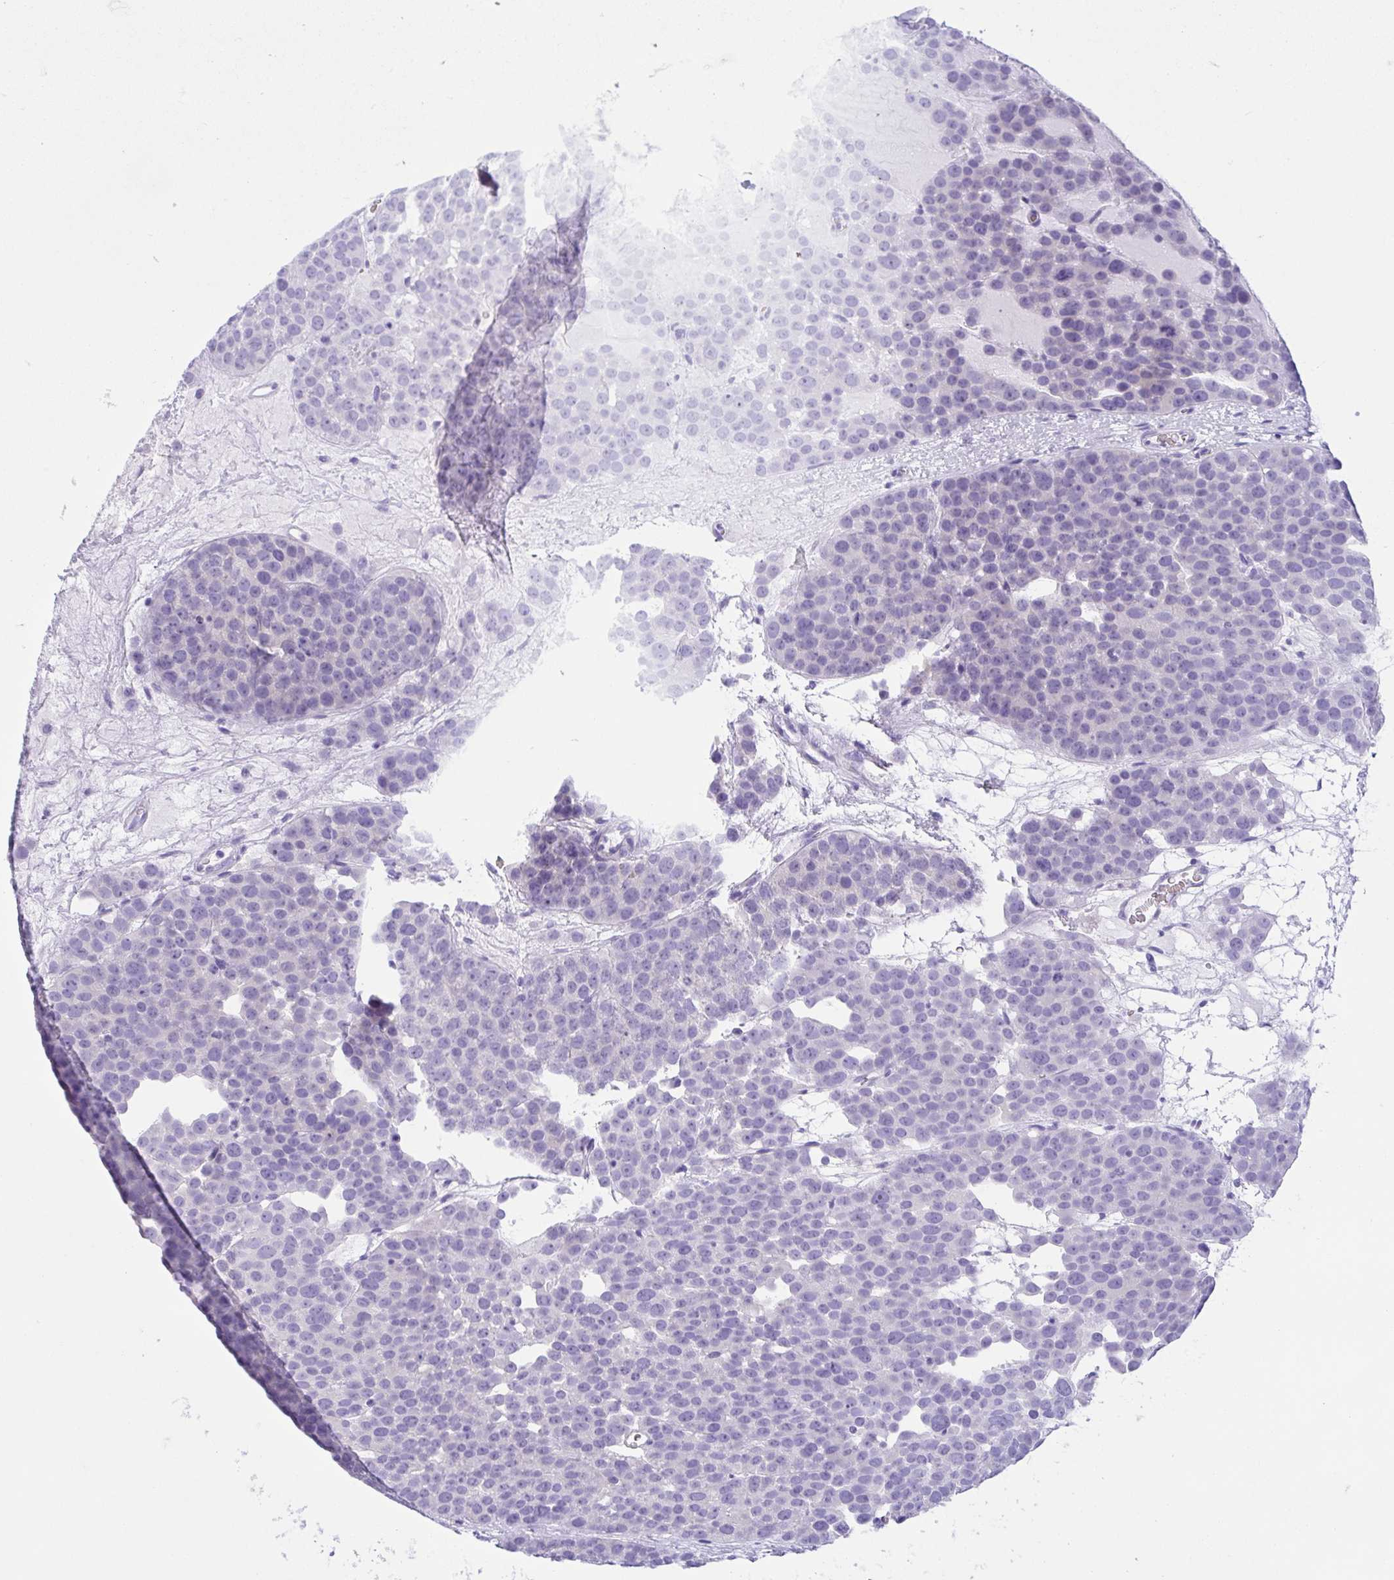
{"staining": {"intensity": "negative", "quantity": "none", "location": "none"}, "tissue": "testis cancer", "cell_type": "Tumor cells", "image_type": "cancer", "snomed": [{"axis": "morphology", "description": "Seminoma, NOS"}, {"axis": "topography", "description": "Testis"}], "caption": "IHC micrograph of neoplastic tissue: human testis cancer stained with DAB (3,3'-diaminobenzidine) shows no significant protein expression in tumor cells.", "gene": "TMEM79", "patient": {"sex": "male", "age": 71}}